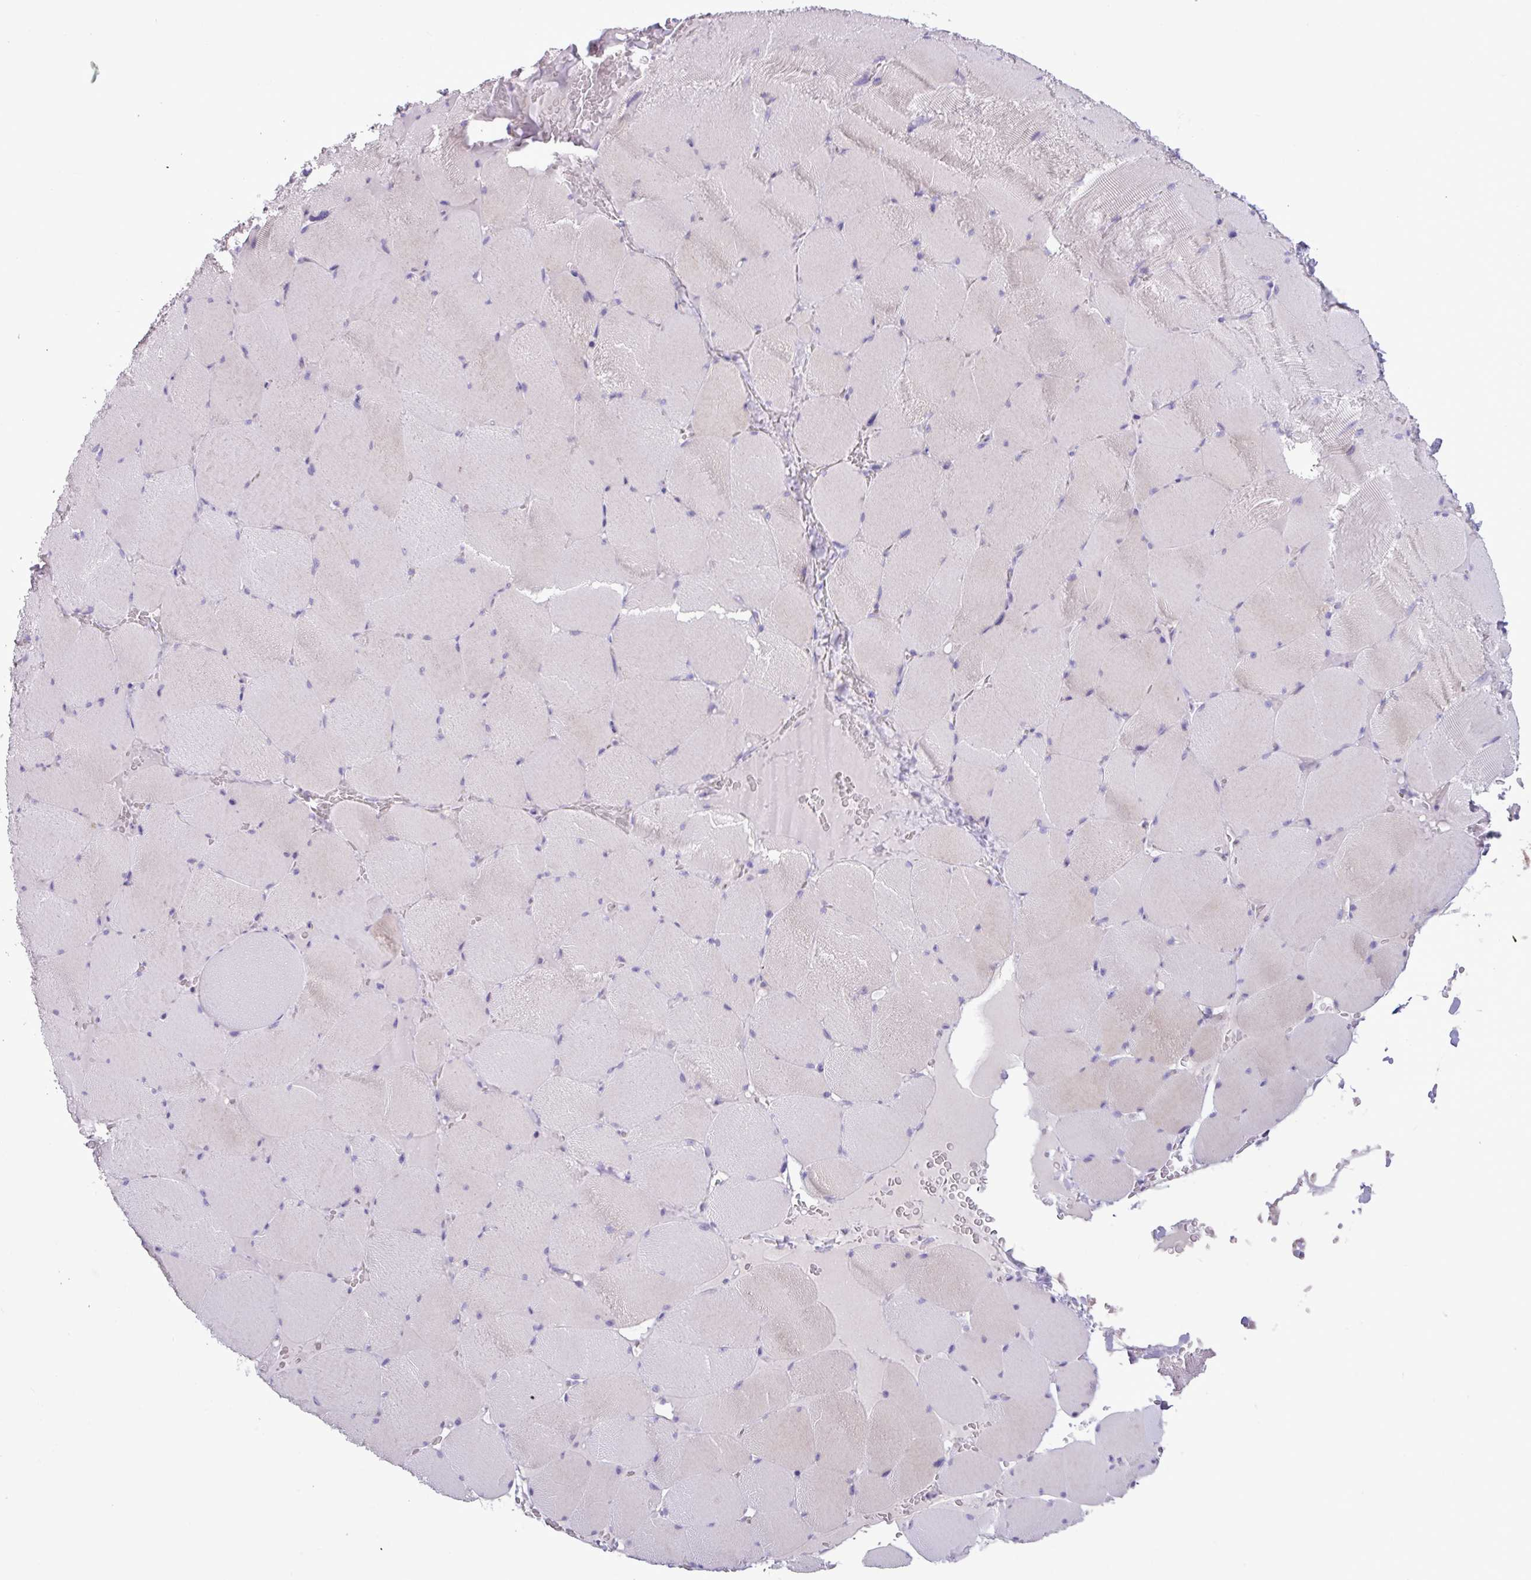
{"staining": {"intensity": "negative", "quantity": "none", "location": "none"}, "tissue": "skeletal muscle", "cell_type": "Myocytes", "image_type": "normal", "snomed": [{"axis": "morphology", "description": "Normal tissue, NOS"}, {"axis": "topography", "description": "Skeletal muscle"}, {"axis": "topography", "description": "Head-Neck"}], "caption": "The histopathology image exhibits no significant positivity in myocytes of skeletal muscle. The staining was performed using DAB (3,3'-diaminobenzidine) to visualize the protein expression in brown, while the nuclei were stained in blue with hematoxylin (Magnification: 20x).", "gene": "STIMATE", "patient": {"sex": "male", "age": 66}}